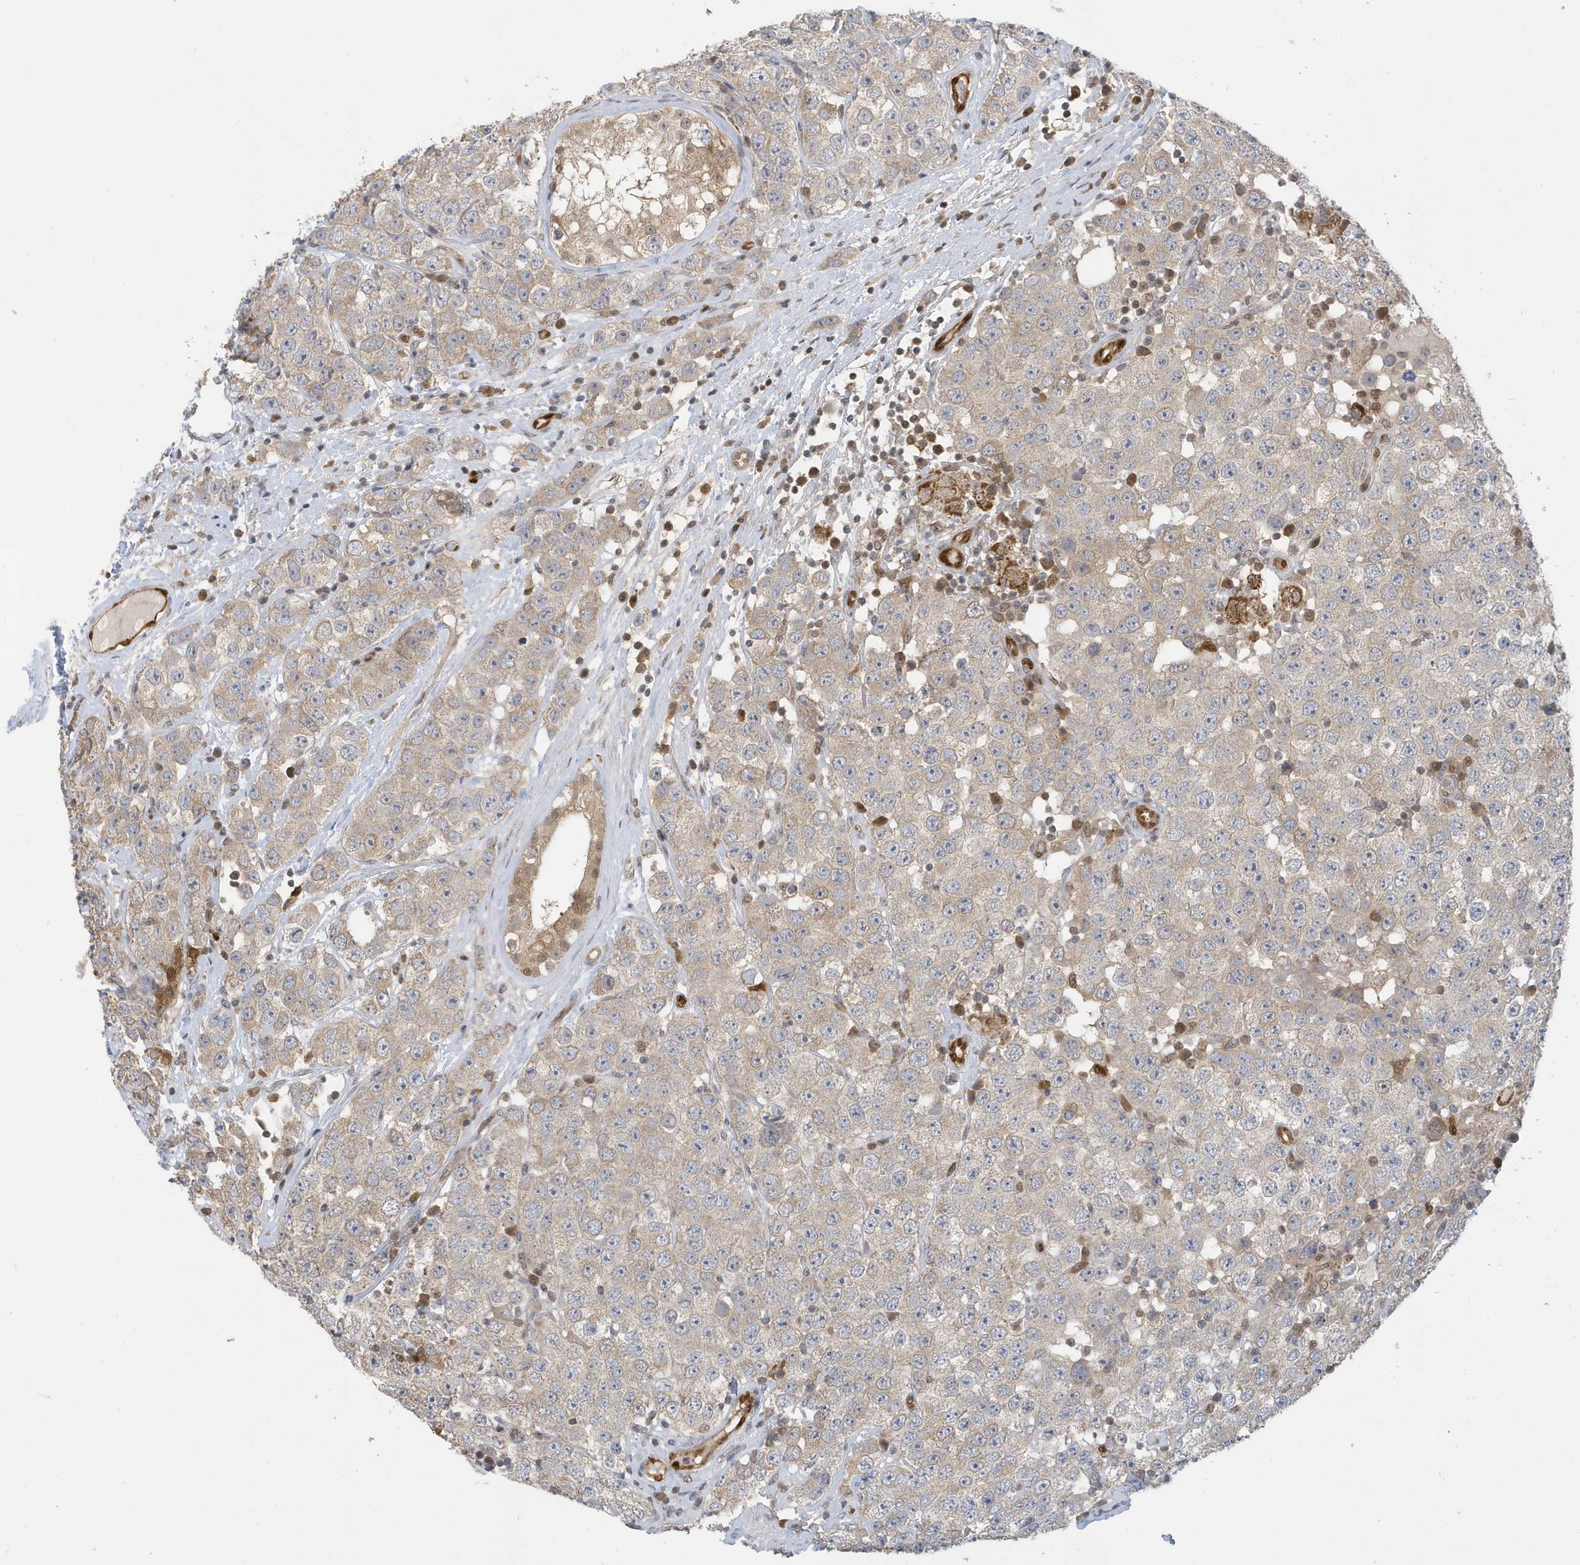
{"staining": {"intensity": "weak", "quantity": ">75%", "location": "cytoplasmic/membranous"}, "tissue": "testis cancer", "cell_type": "Tumor cells", "image_type": "cancer", "snomed": [{"axis": "morphology", "description": "Seminoma, NOS"}, {"axis": "topography", "description": "Testis"}], "caption": "Protein staining shows weak cytoplasmic/membranous expression in about >75% of tumor cells in testis cancer (seminoma). Ihc stains the protein in brown and the nuclei are stained blue.", "gene": "NCOA7", "patient": {"sex": "male", "age": 28}}